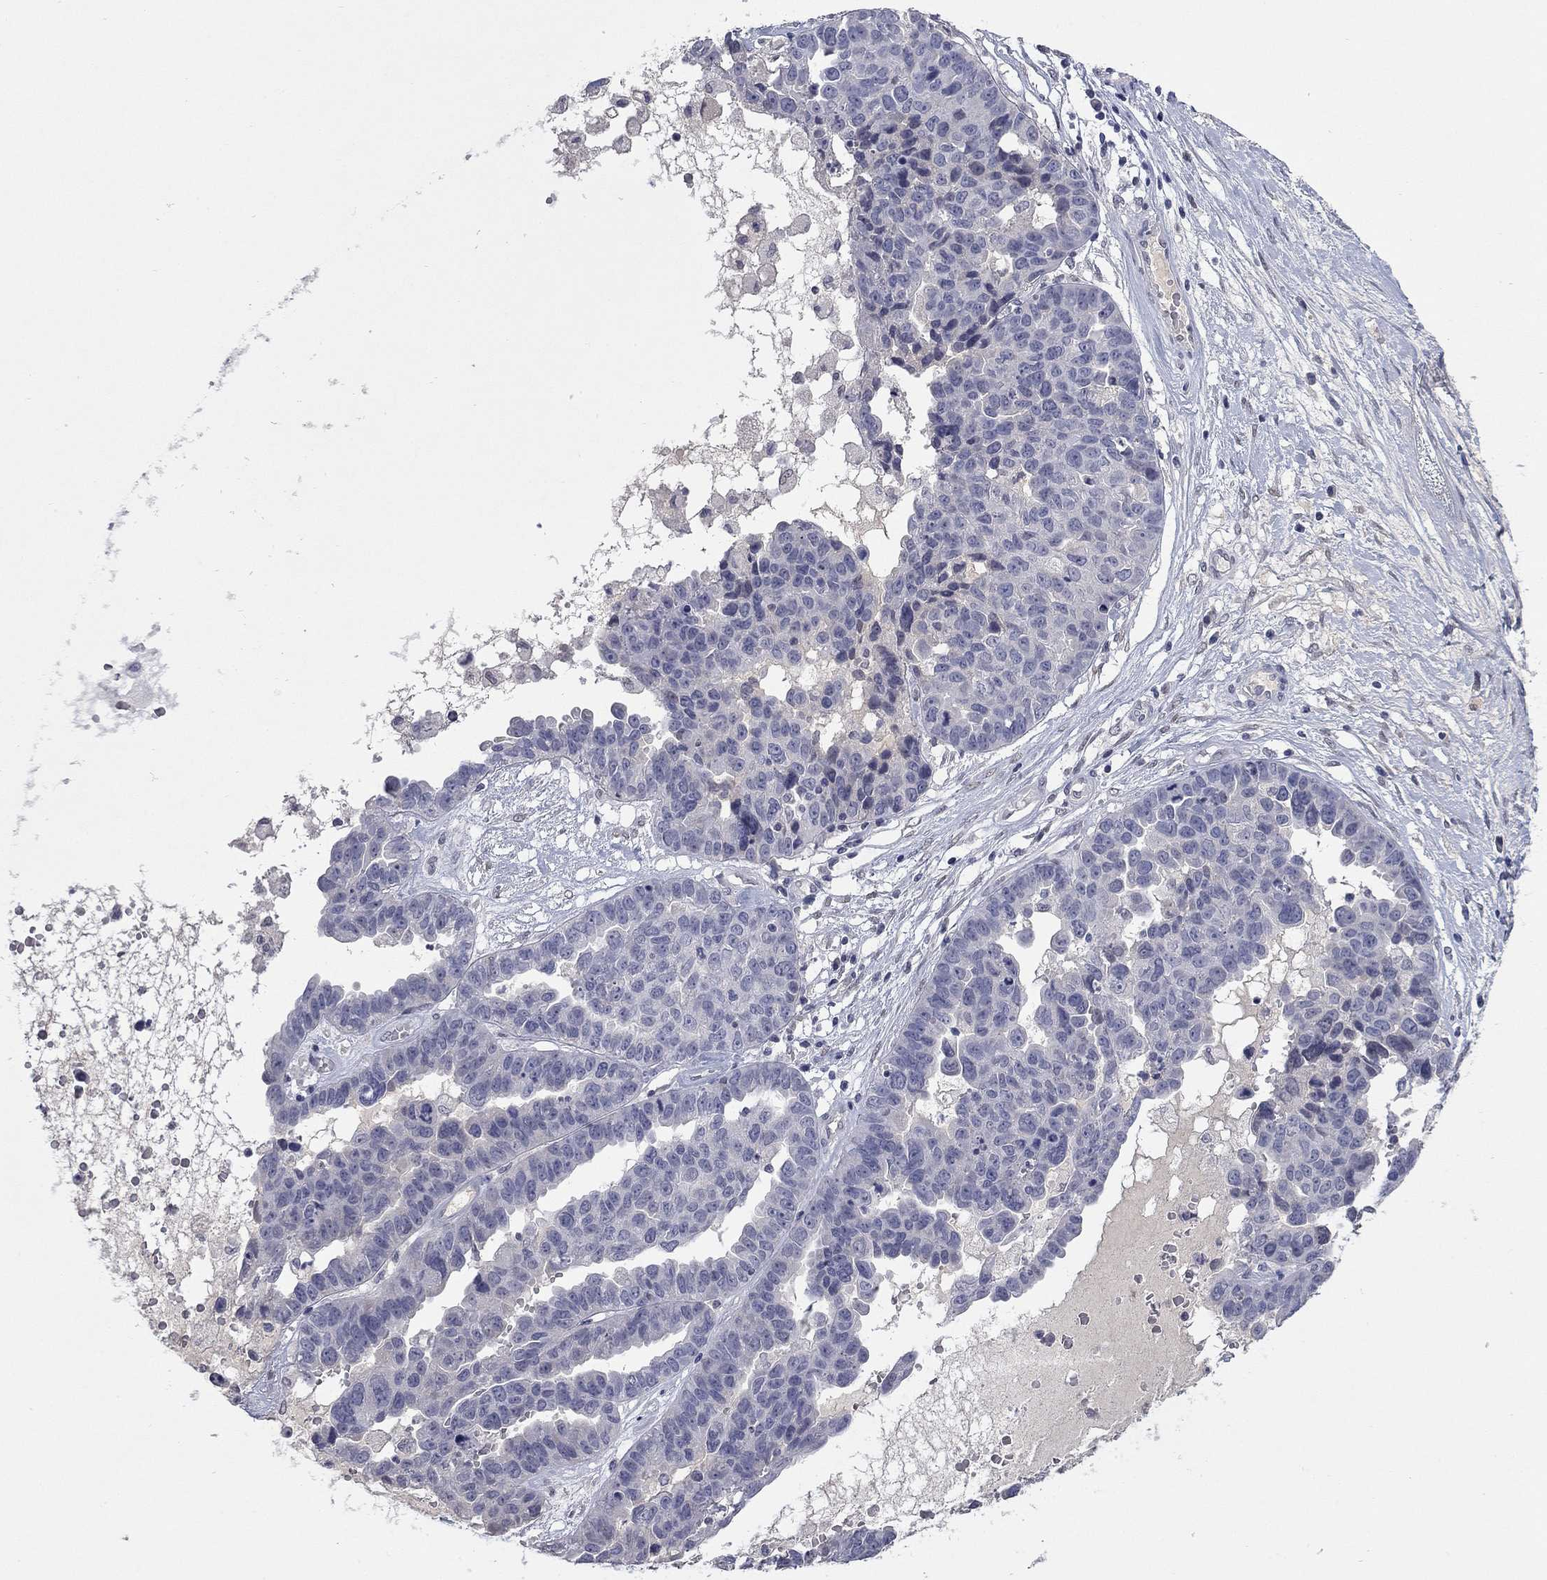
{"staining": {"intensity": "negative", "quantity": "none", "location": "none"}, "tissue": "ovarian cancer", "cell_type": "Tumor cells", "image_type": "cancer", "snomed": [{"axis": "morphology", "description": "Cystadenocarcinoma, serous, NOS"}, {"axis": "topography", "description": "Ovary"}], "caption": "Immunohistochemistry (IHC) of human ovarian cancer (serous cystadenocarcinoma) demonstrates no staining in tumor cells.", "gene": "SLC51A", "patient": {"sex": "female", "age": 87}}